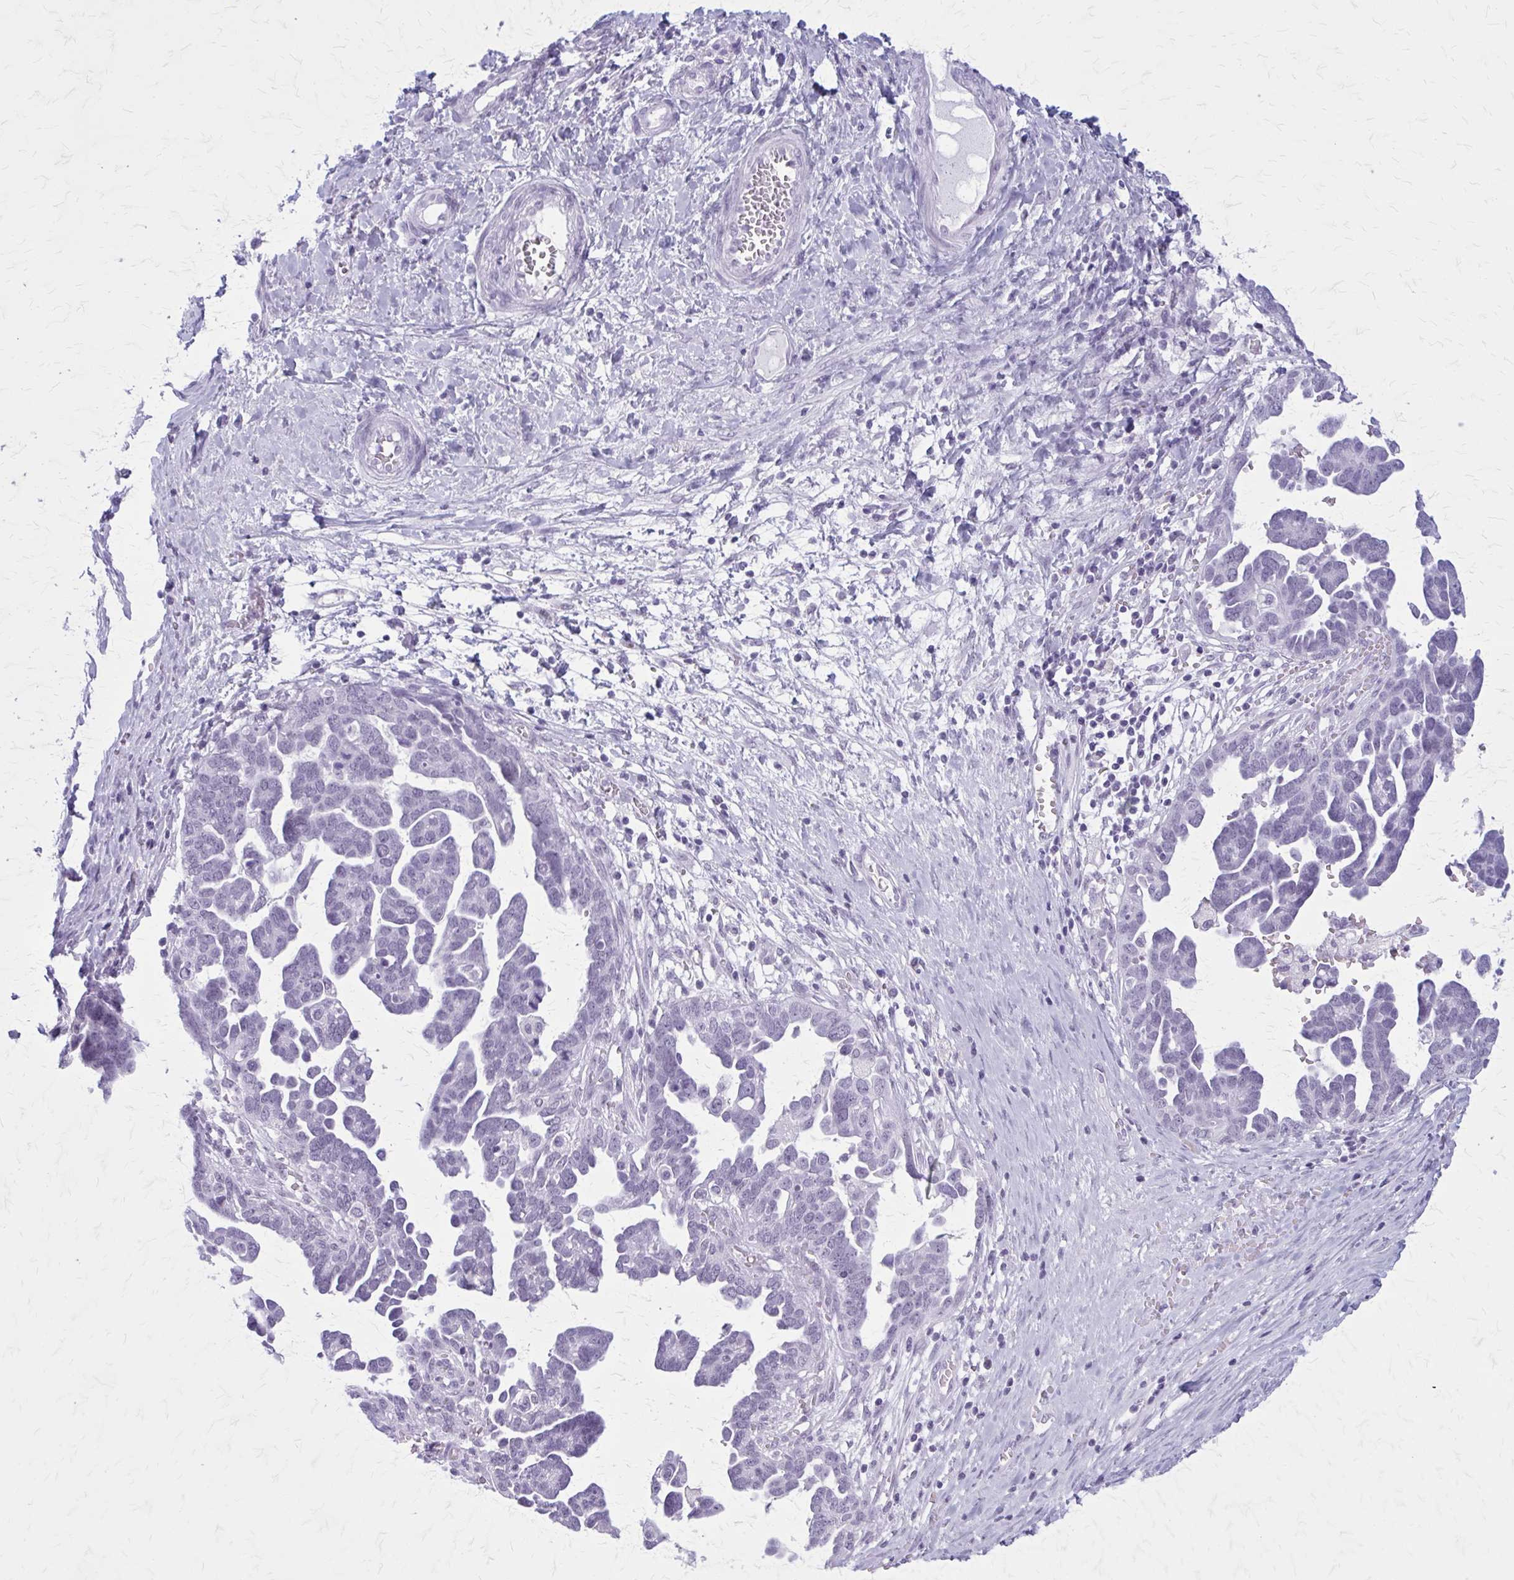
{"staining": {"intensity": "negative", "quantity": "none", "location": "none"}, "tissue": "ovarian cancer", "cell_type": "Tumor cells", "image_type": "cancer", "snomed": [{"axis": "morphology", "description": "Cystadenocarcinoma, serous, NOS"}, {"axis": "topography", "description": "Ovary"}], "caption": "Tumor cells show no significant protein positivity in serous cystadenocarcinoma (ovarian).", "gene": "GAD1", "patient": {"sex": "female", "age": 54}}